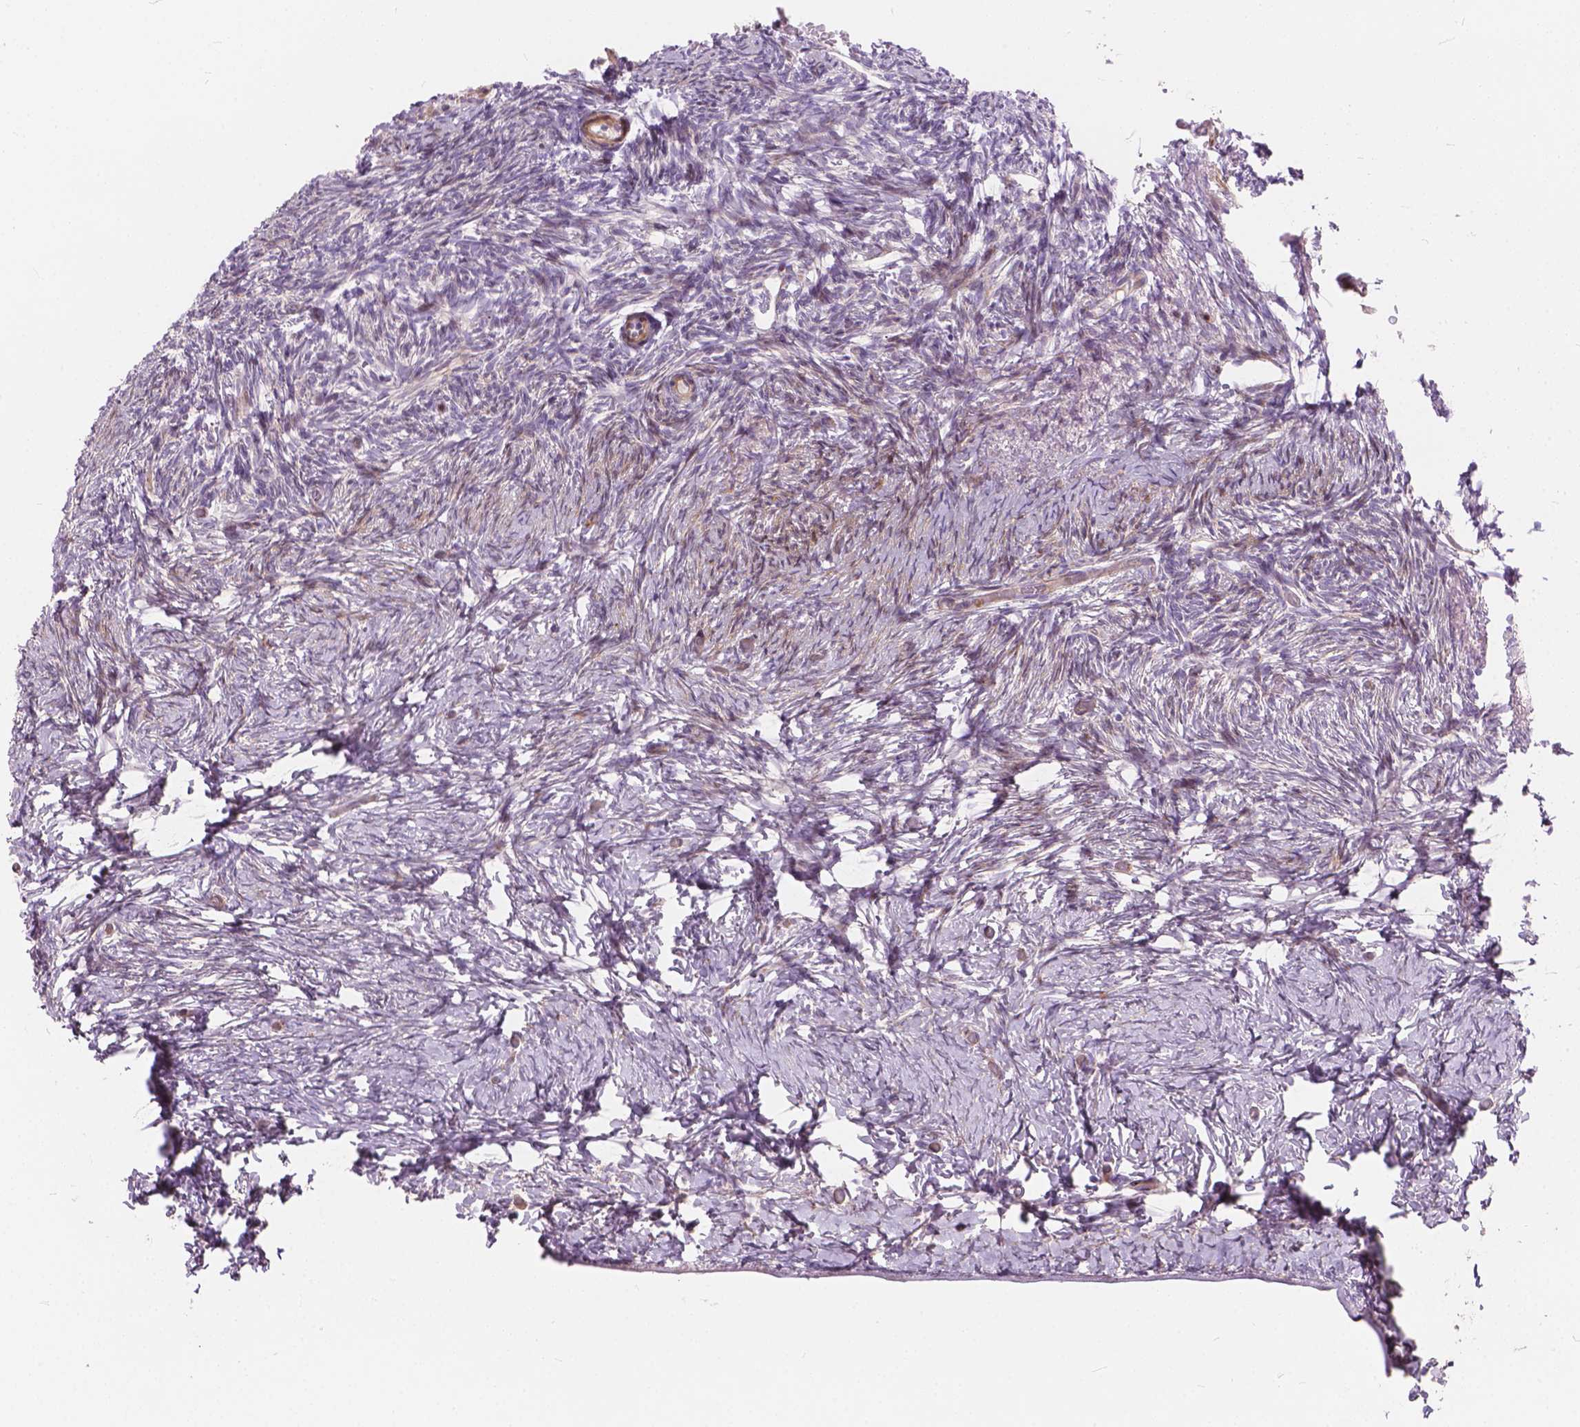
{"staining": {"intensity": "moderate", "quantity": ">75%", "location": "cytoplasmic/membranous"}, "tissue": "ovary", "cell_type": "Follicle cells", "image_type": "normal", "snomed": [{"axis": "morphology", "description": "Normal tissue, NOS"}, {"axis": "topography", "description": "Ovary"}], "caption": "Moderate cytoplasmic/membranous protein staining is appreciated in approximately >75% of follicle cells in ovary. The protein is shown in brown color, while the nuclei are stained blue.", "gene": "MORN1", "patient": {"sex": "female", "age": 39}}